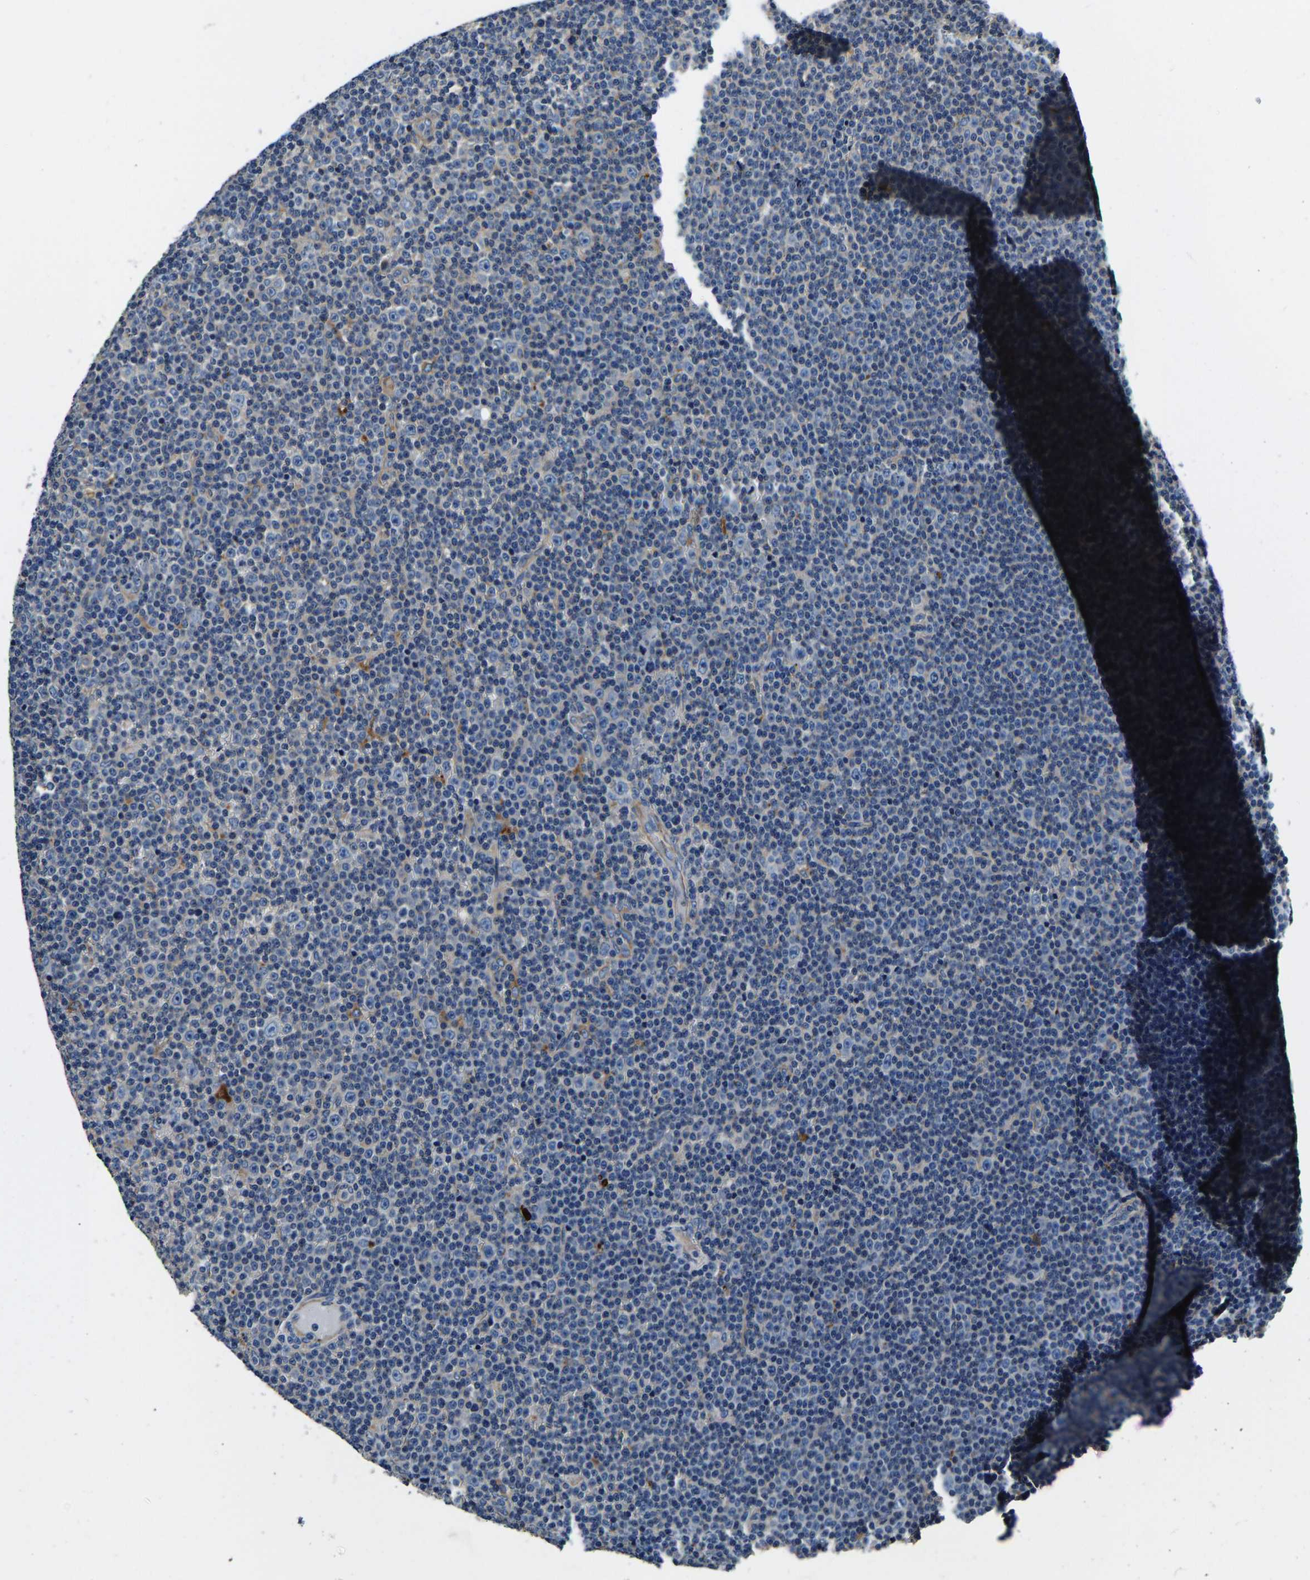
{"staining": {"intensity": "negative", "quantity": "none", "location": "none"}, "tissue": "lymphoma", "cell_type": "Tumor cells", "image_type": "cancer", "snomed": [{"axis": "morphology", "description": "Malignant lymphoma, non-Hodgkin's type, Low grade"}, {"axis": "topography", "description": "Lymph node"}], "caption": "The photomicrograph shows no significant positivity in tumor cells of lymphoma. (Brightfield microscopy of DAB (3,3'-diaminobenzidine) IHC at high magnification).", "gene": "SH3GLB1", "patient": {"sex": "female", "age": 67}}